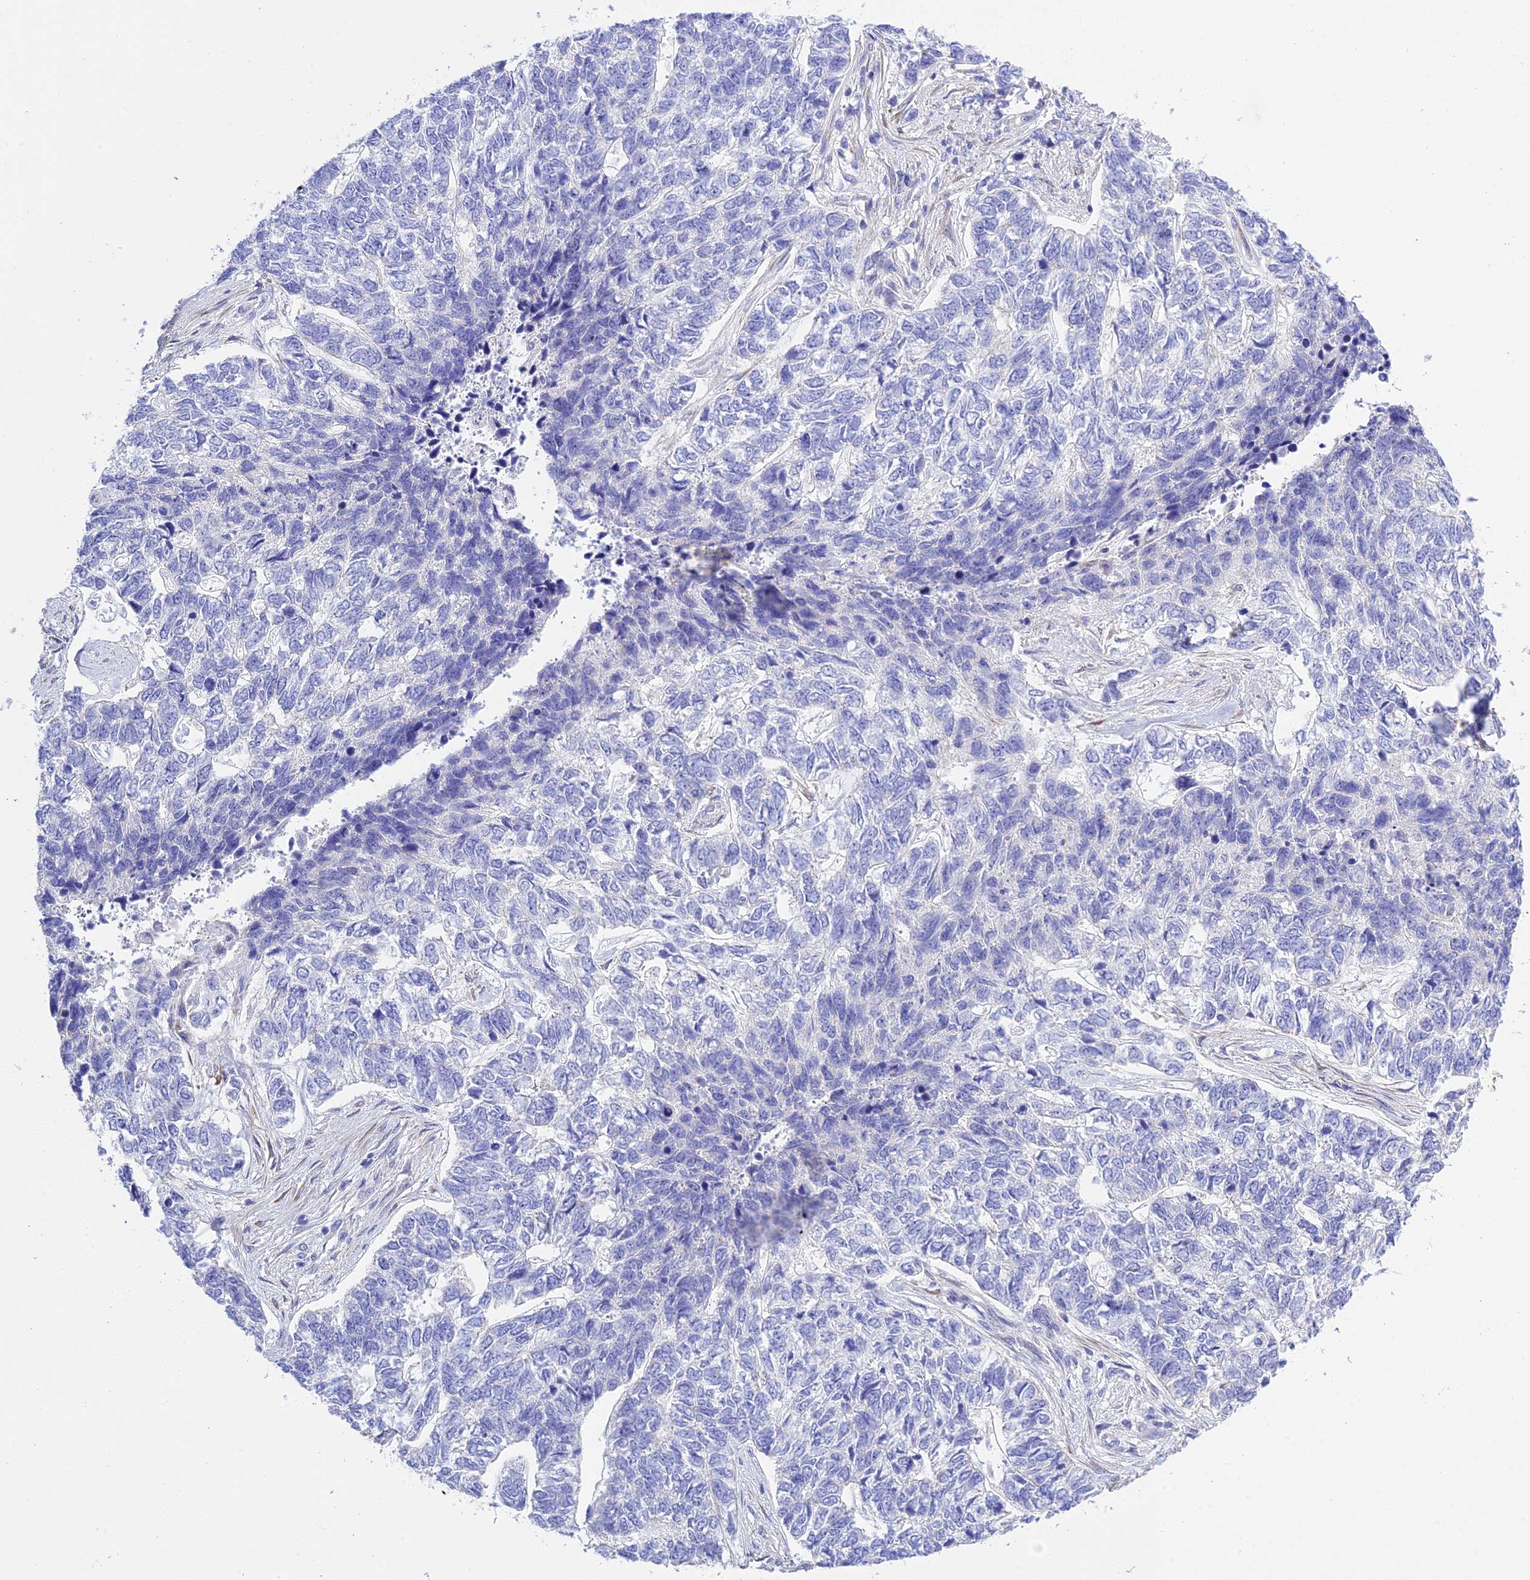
{"staining": {"intensity": "negative", "quantity": "none", "location": "none"}, "tissue": "skin cancer", "cell_type": "Tumor cells", "image_type": "cancer", "snomed": [{"axis": "morphology", "description": "Basal cell carcinoma"}, {"axis": "topography", "description": "Skin"}], "caption": "The immunohistochemistry (IHC) histopathology image has no significant staining in tumor cells of skin cancer (basal cell carcinoma) tissue.", "gene": "FRA10AC1", "patient": {"sex": "female", "age": 65}}